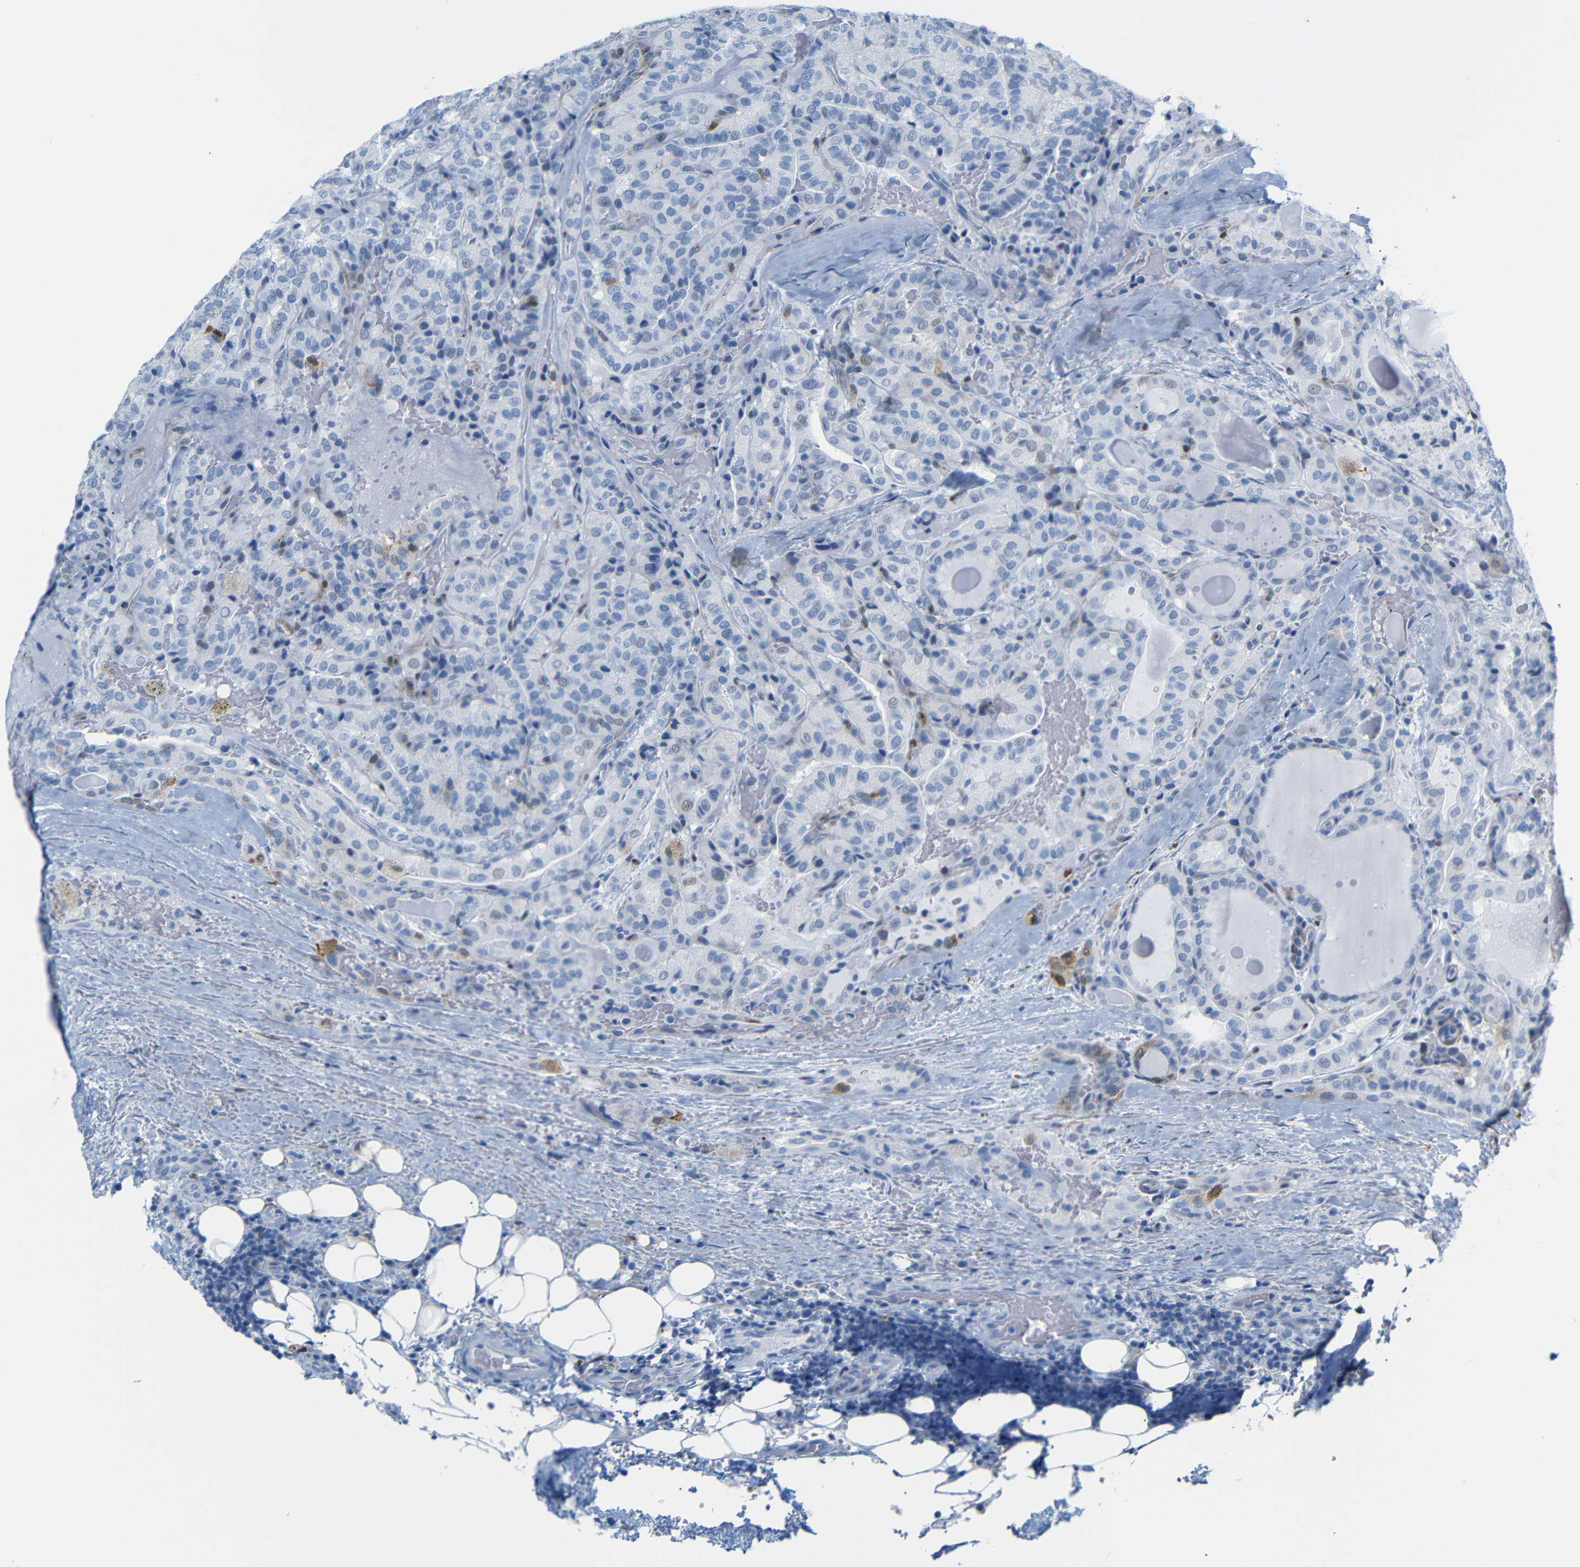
{"staining": {"intensity": "negative", "quantity": "none", "location": "none"}, "tissue": "head and neck cancer", "cell_type": "Tumor cells", "image_type": "cancer", "snomed": [{"axis": "morphology", "description": "Squamous cell carcinoma, NOS"}, {"axis": "topography", "description": "Oral tissue"}, {"axis": "topography", "description": "Head-Neck"}], "caption": "This is an immunohistochemistry micrograph of head and neck cancer. There is no staining in tumor cells.", "gene": "MT1A", "patient": {"sex": "female", "age": 50}}